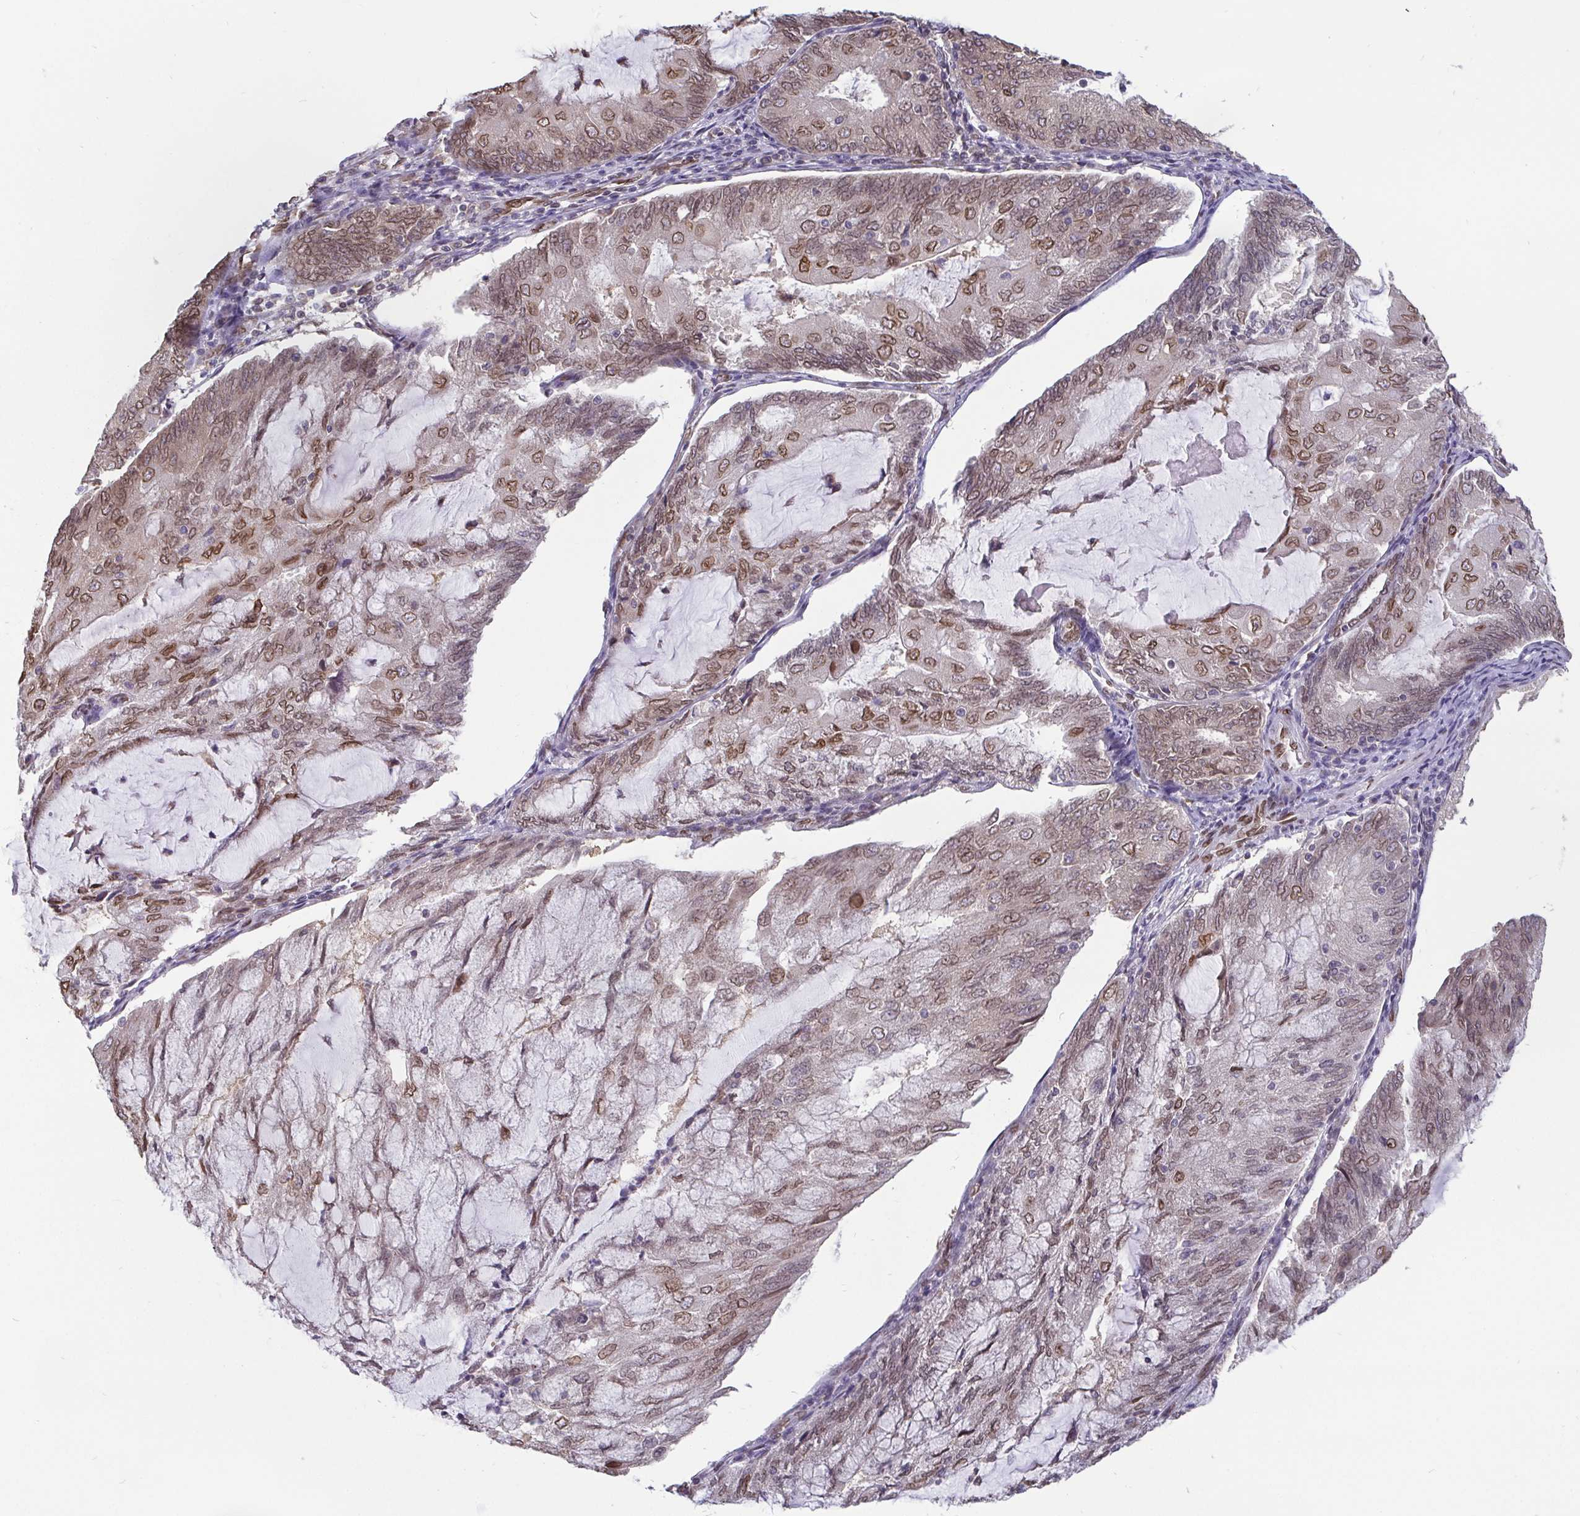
{"staining": {"intensity": "moderate", "quantity": "25%-75%", "location": "cytoplasmic/membranous,nuclear"}, "tissue": "endometrial cancer", "cell_type": "Tumor cells", "image_type": "cancer", "snomed": [{"axis": "morphology", "description": "Adenocarcinoma, NOS"}, {"axis": "topography", "description": "Endometrium"}], "caption": "Endometrial adenocarcinoma tissue reveals moderate cytoplasmic/membranous and nuclear staining in about 25%-75% of tumor cells, visualized by immunohistochemistry.", "gene": "EMD", "patient": {"sex": "female", "age": 81}}